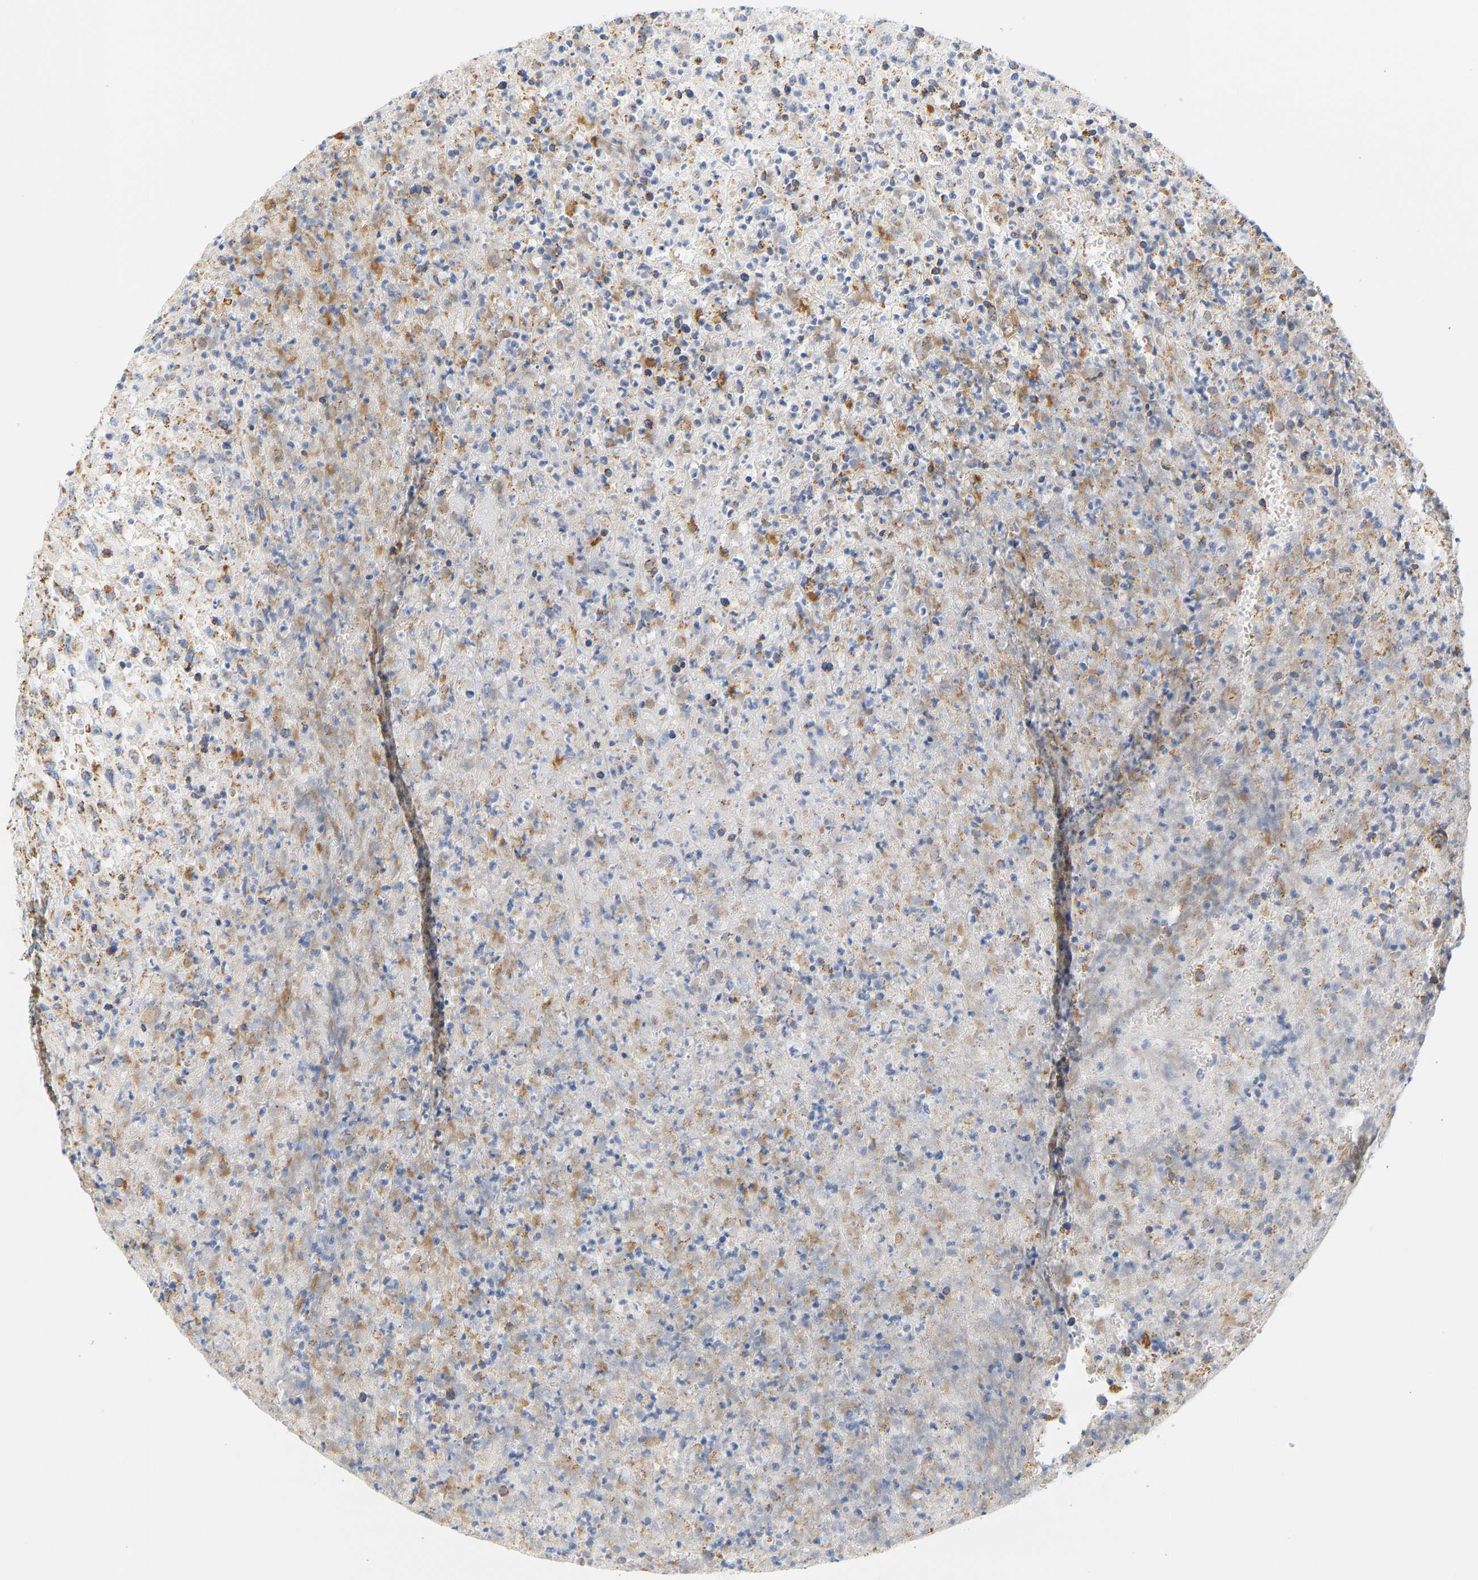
{"staining": {"intensity": "weak", "quantity": ">75%", "location": "cytoplasmic/membranous"}, "tissue": "urothelial cancer", "cell_type": "Tumor cells", "image_type": "cancer", "snomed": [{"axis": "morphology", "description": "Urothelial carcinoma, High grade"}, {"axis": "topography", "description": "Urinary bladder"}], "caption": "Weak cytoplasmic/membranous positivity is identified in about >75% of tumor cells in urothelial cancer.", "gene": "GRPEL2", "patient": {"sex": "male", "age": 46}}